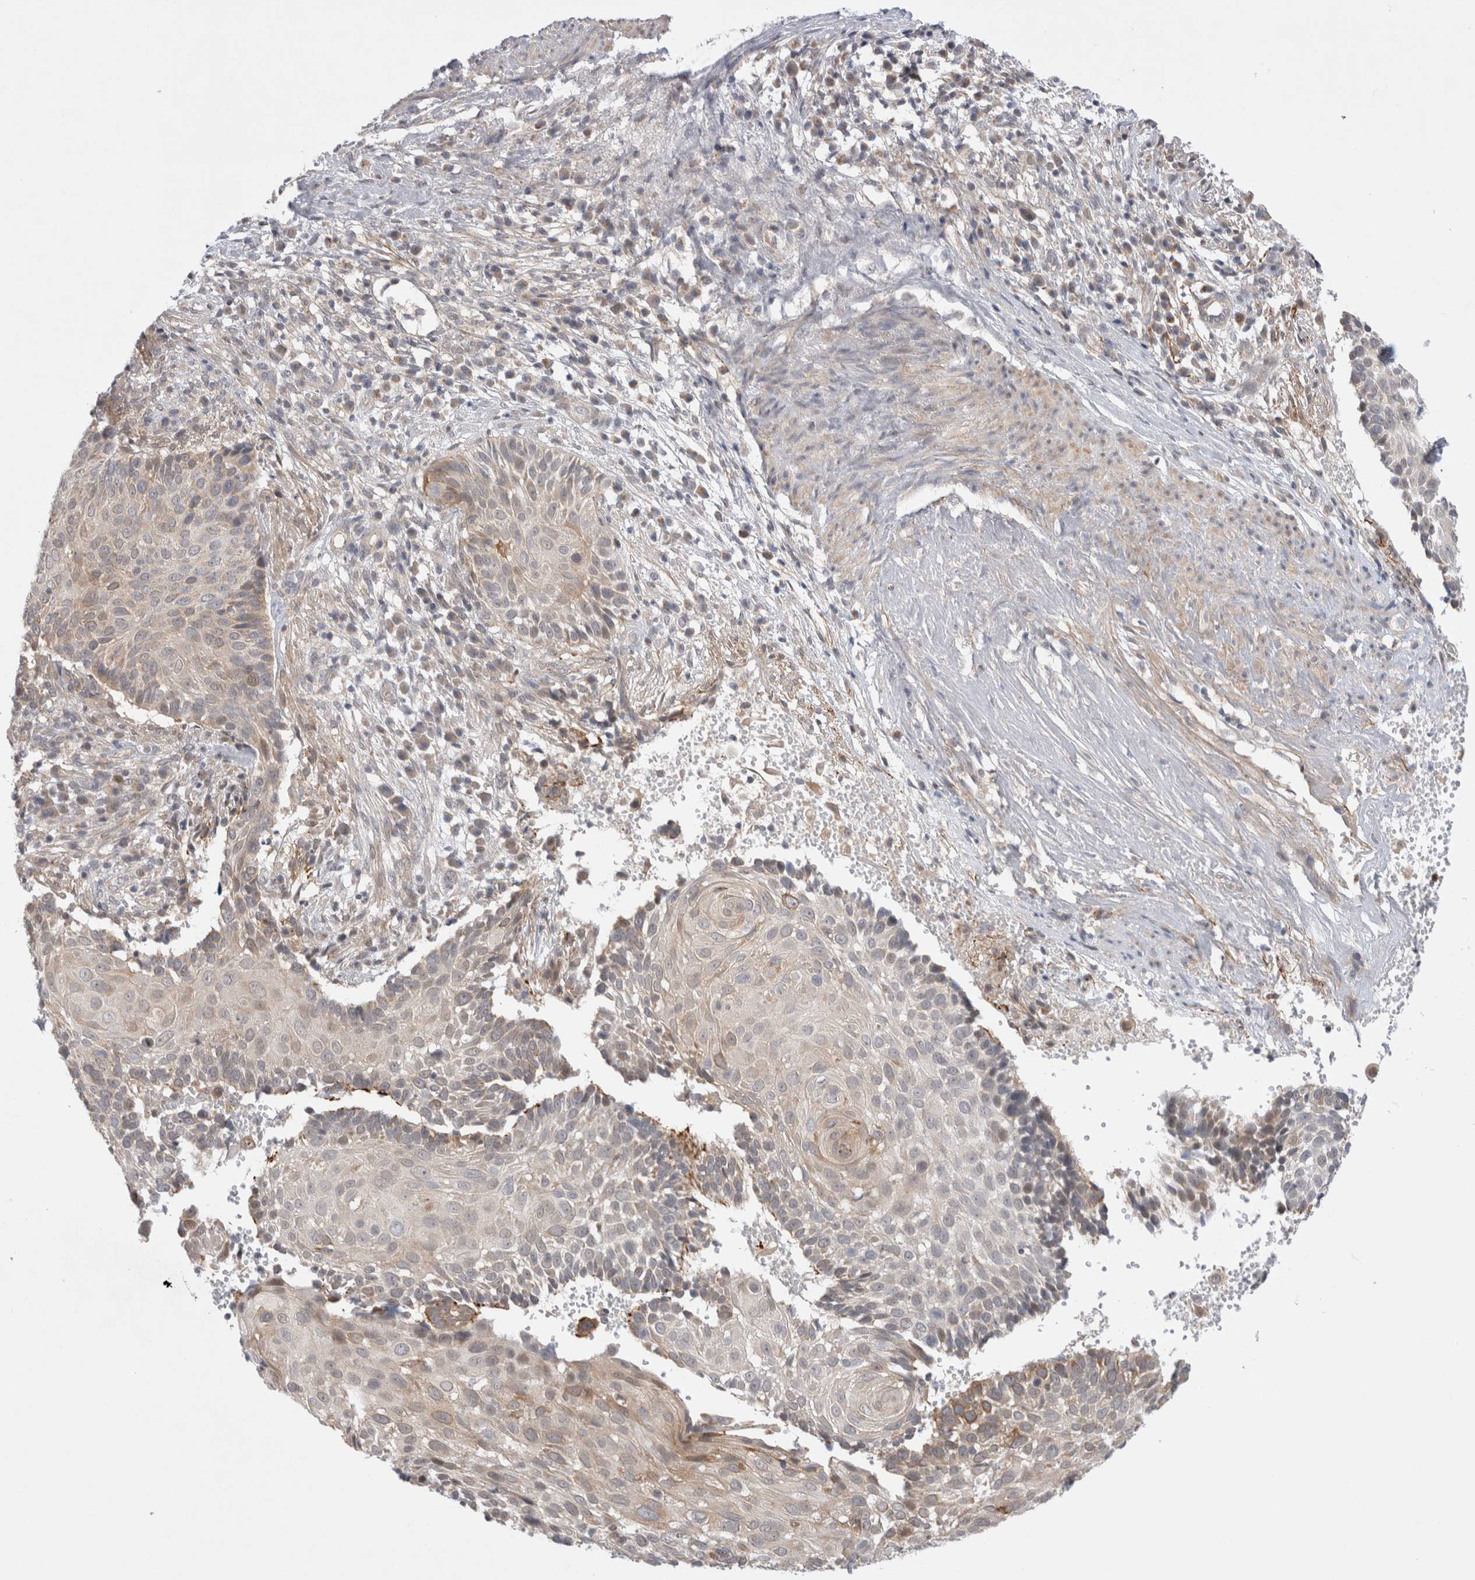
{"staining": {"intensity": "weak", "quantity": "<25%", "location": "cytoplasmic/membranous"}, "tissue": "cervical cancer", "cell_type": "Tumor cells", "image_type": "cancer", "snomed": [{"axis": "morphology", "description": "Squamous cell carcinoma, NOS"}, {"axis": "topography", "description": "Cervix"}], "caption": "Protein analysis of squamous cell carcinoma (cervical) displays no significant positivity in tumor cells.", "gene": "GSDMB", "patient": {"sex": "female", "age": 74}}